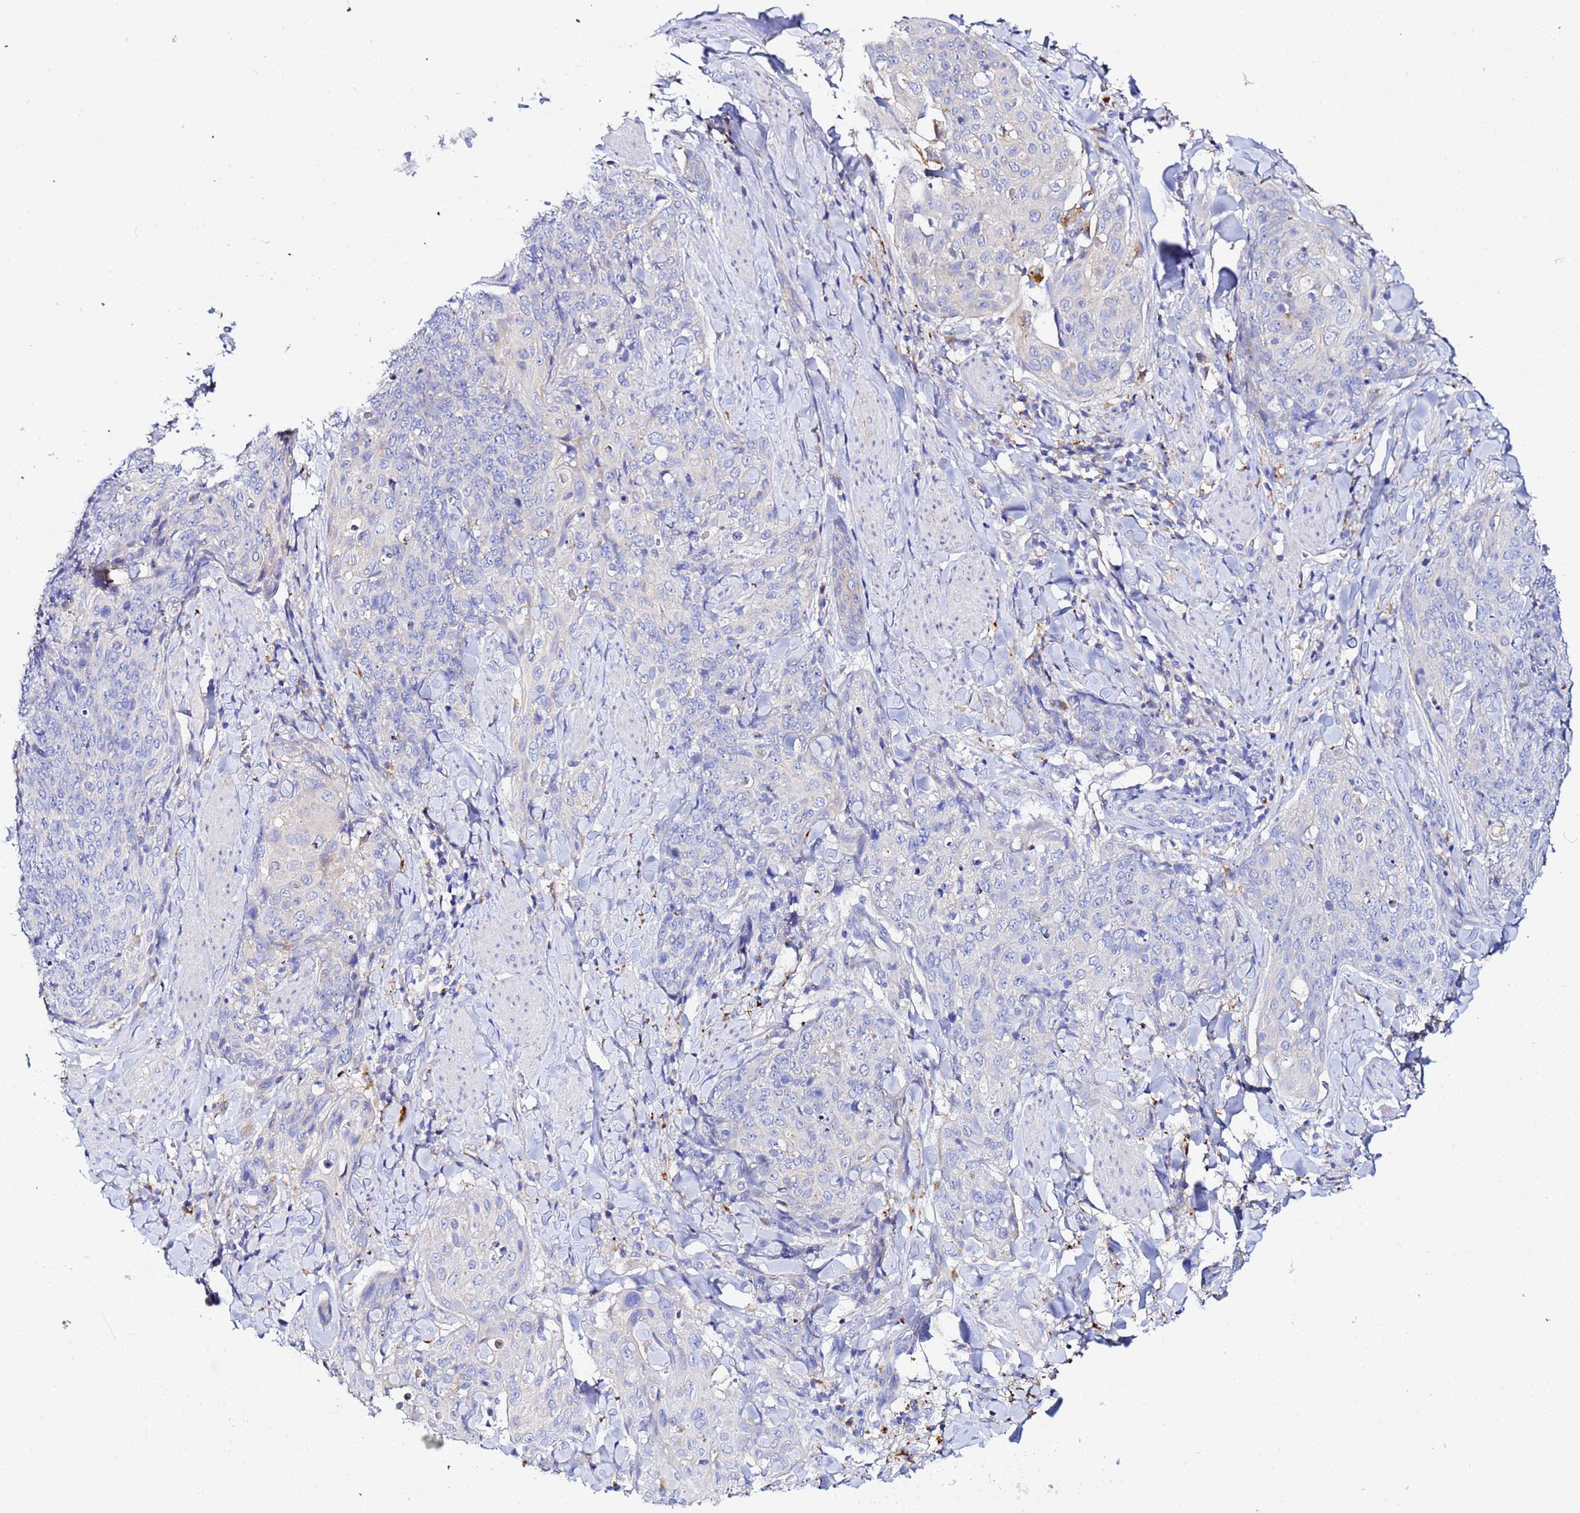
{"staining": {"intensity": "negative", "quantity": "none", "location": "none"}, "tissue": "skin cancer", "cell_type": "Tumor cells", "image_type": "cancer", "snomed": [{"axis": "morphology", "description": "Squamous cell carcinoma, NOS"}, {"axis": "topography", "description": "Skin"}, {"axis": "topography", "description": "Vulva"}], "caption": "A histopathology image of human skin cancer (squamous cell carcinoma) is negative for staining in tumor cells. (DAB immunohistochemistry (IHC) with hematoxylin counter stain).", "gene": "VTI1B", "patient": {"sex": "female", "age": 85}}